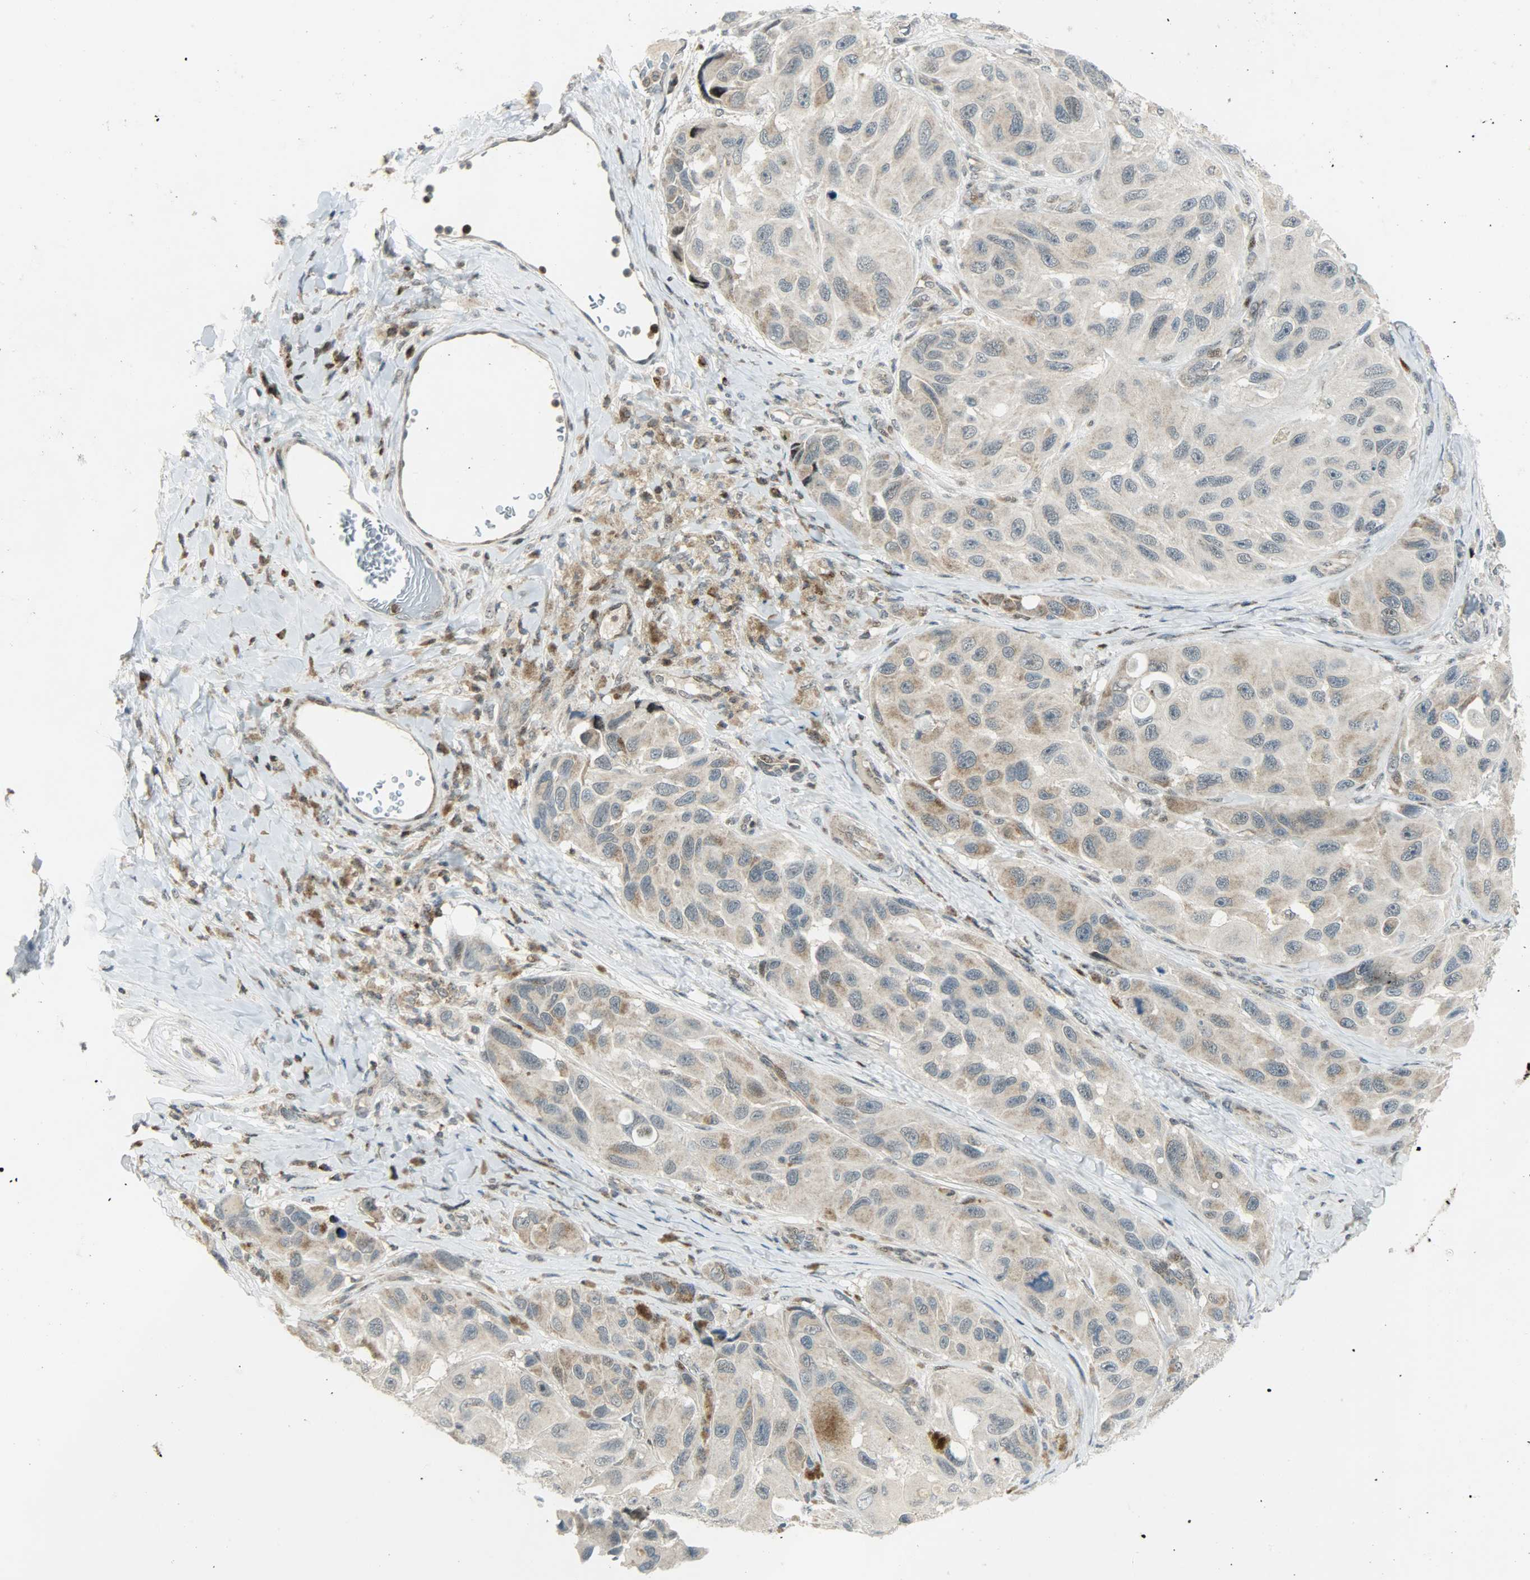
{"staining": {"intensity": "weak", "quantity": ">75%", "location": "cytoplasmic/membranous"}, "tissue": "melanoma", "cell_type": "Tumor cells", "image_type": "cancer", "snomed": [{"axis": "morphology", "description": "Malignant melanoma, NOS"}, {"axis": "topography", "description": "Skin"}], "caption": "Immunohistochemistry (IHC) staining of melanoma, which shows low levels of weak cytoplasmic/membranous positivity in approximately >75% of tumor cells indicating weak cytoplasmic/membranous protein positivity. The staining was performed using DAB (brown) for protein detection and nuclei were counterstained in hematoxylin (blue).", "gene": "IL15", "patient": {"sex": "female", "age": 73}}